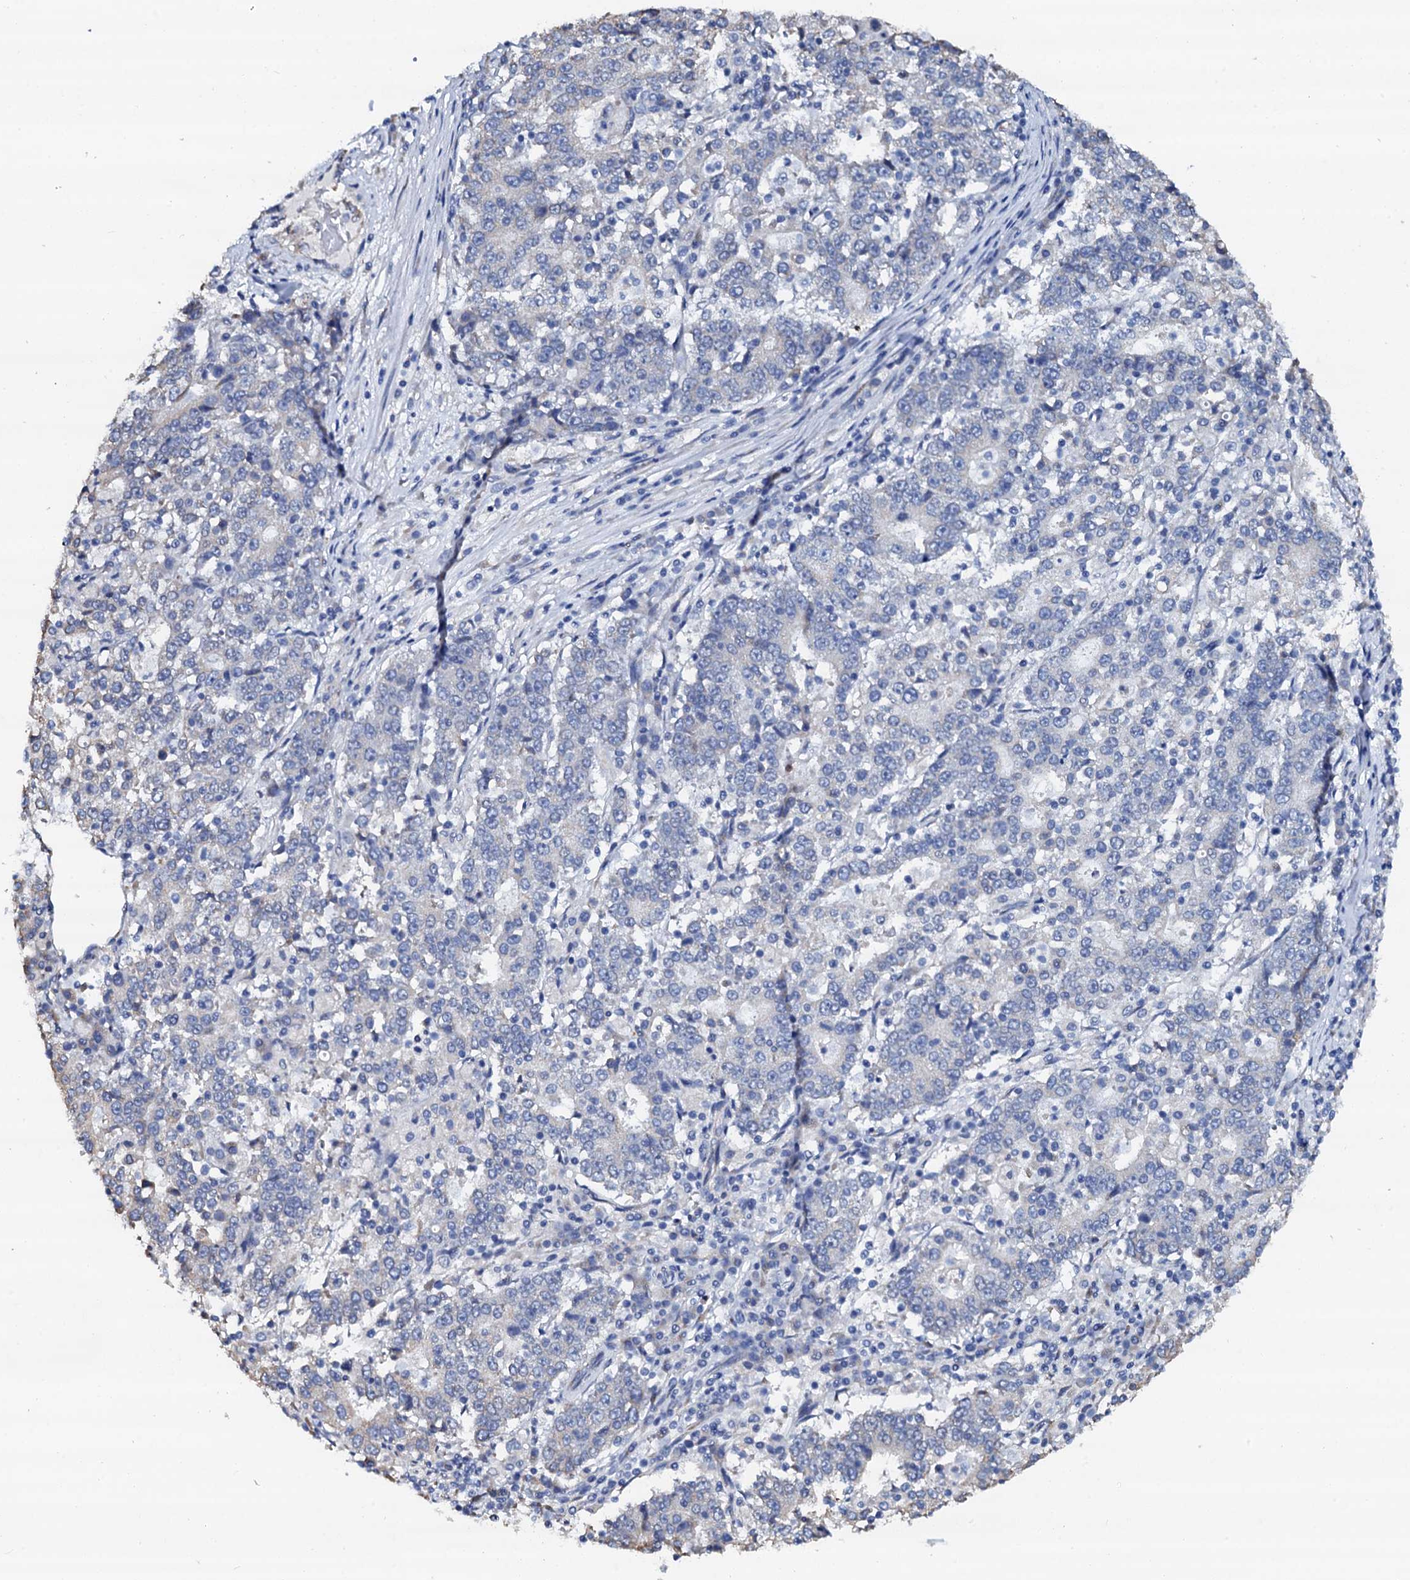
{"staining": {"intensity": "negative", "quantity": "none", "location": "none"}, "tissue": "stomach cancer", "cell_type": "Tumor cells", "image_type": "cancer", "snomed": [{"axis": "morphology", "description": "Adenocarcinoma, NOS"}, {"axis": "topography", "description": "Stomach"}], "caption": "Stomach cancer (adenocarcinoma) stained for a protein using immunohistochemistry displays no positivity tumor cells.", "gene": "AKAP3", "patient": {"sex": "male", "age": 59}}